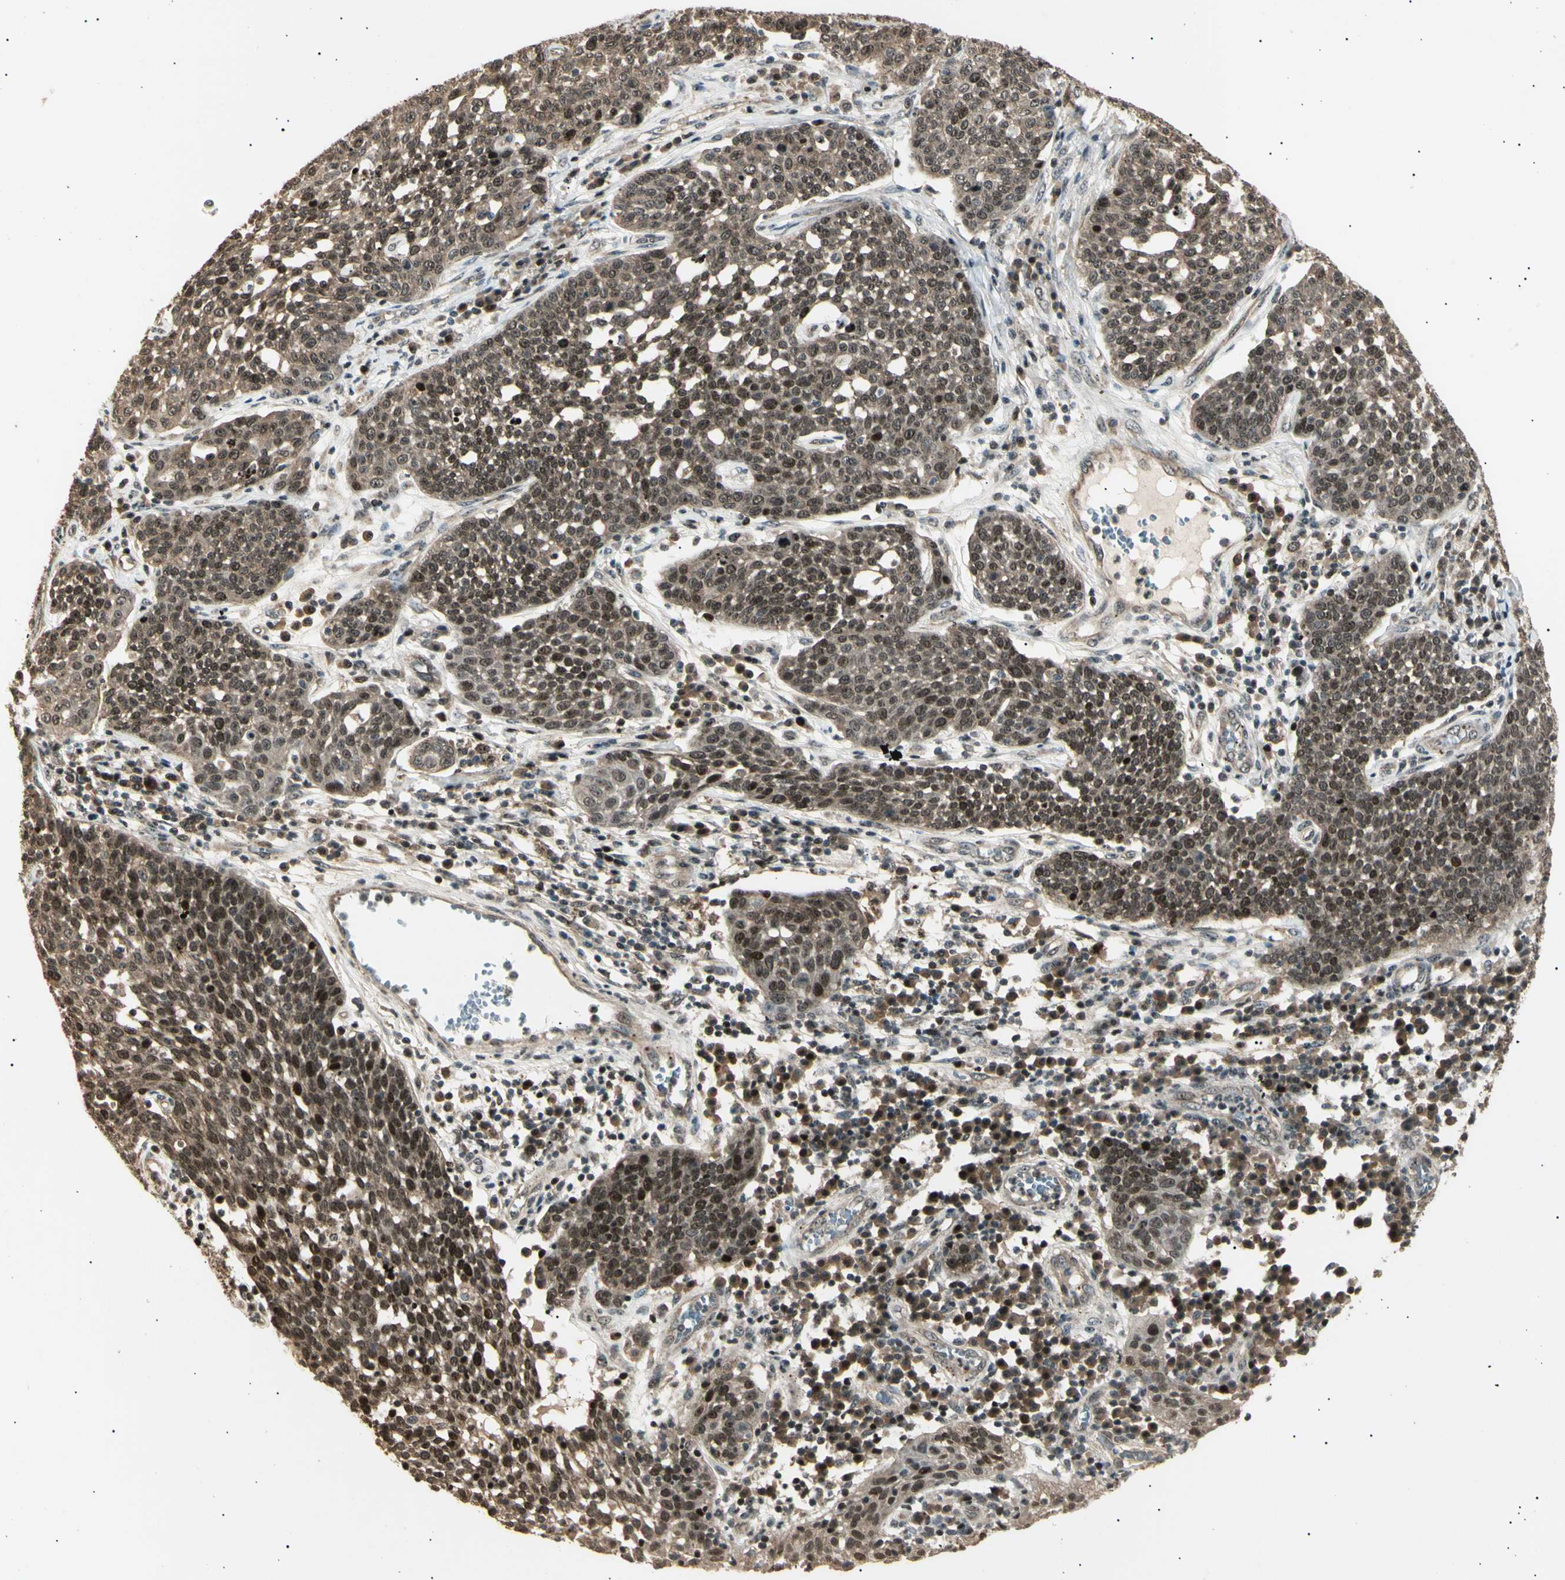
{"staining": {"intensity": "moderate", "quantity": ">75%", "location": "cytoplasmic/membranous,nuclear"}, "tissue": "cervical cancer", "cell_type": "Tumor cells", "image_type": "cancer", "snomed": [{"axis": "morphology", "description": "Squamous cell carcinoma, NOS"}, {"axis": "topography", "description": "Cervix"}], "caption": "Squamous cell carcinoma (cervical) was stained to show a protein in brown. There is medium levels of moderate cytoplasmic/membranous and nuclear positivity in about >75% of tumor cells.", "gene": "NUAK2", "patient": {"sex": "female", "age": 34}}